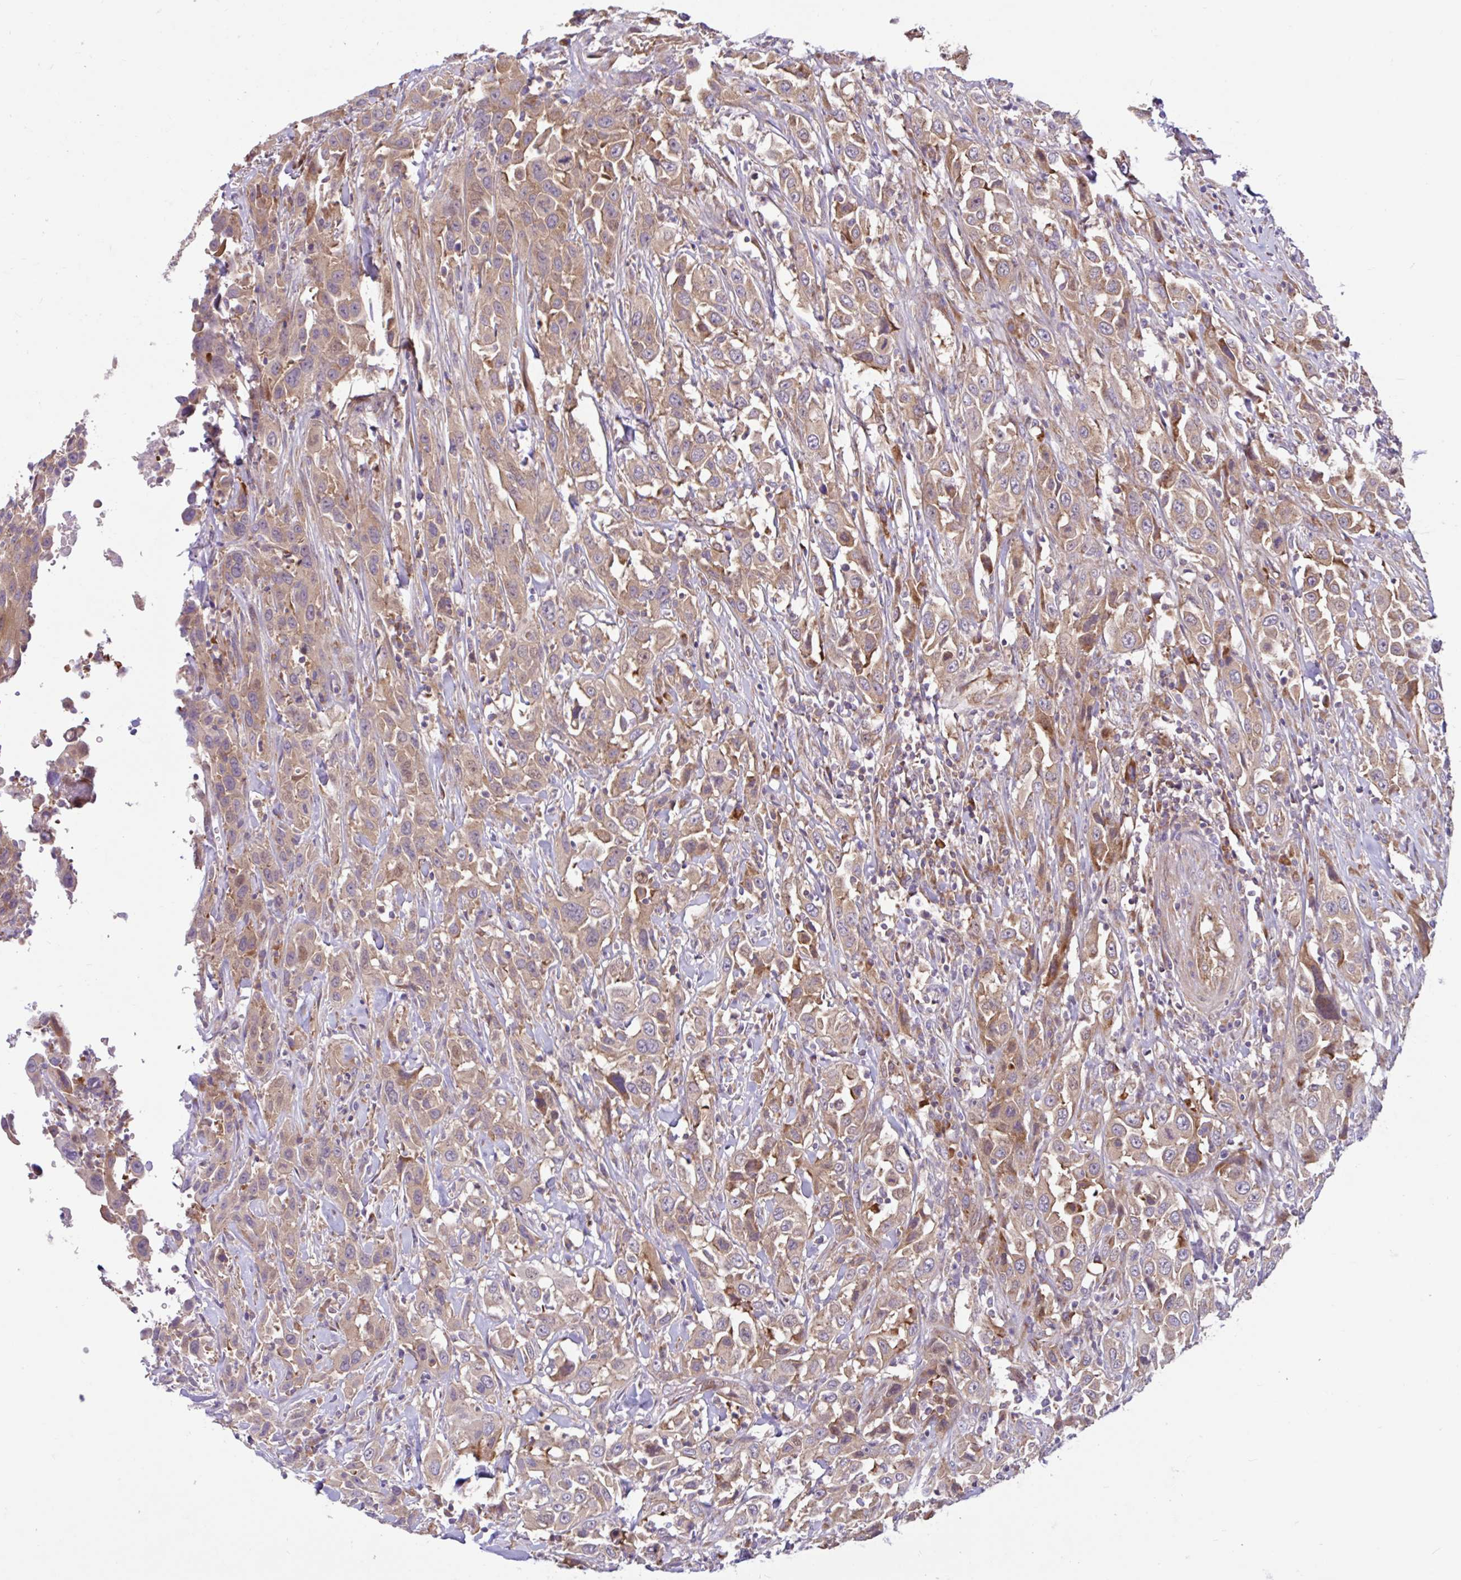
{"staining": {"intensity": "moderate", "quantity": ">75%", "location": "cytoplasmic/membranous"}, "tissue": "urothelial cancer", "cell_type": "Tumor cells", "image_type": "cancer", "snomed": [{"axis": "morphology", "description": "Urothelial carcinoma, High grade"}, {"axis": "topography", "description": "Urinary bladder"}], "caption": "Tumor cells display medium levels of moderate cytoplasmic/membranous staining in approximately >75% of cells in human urothelial cancer. (DAB IHC with brightfield microscopy, high magnification).", "gene": "NTPCR", "patient": {"sex": "male", "age": 61}}